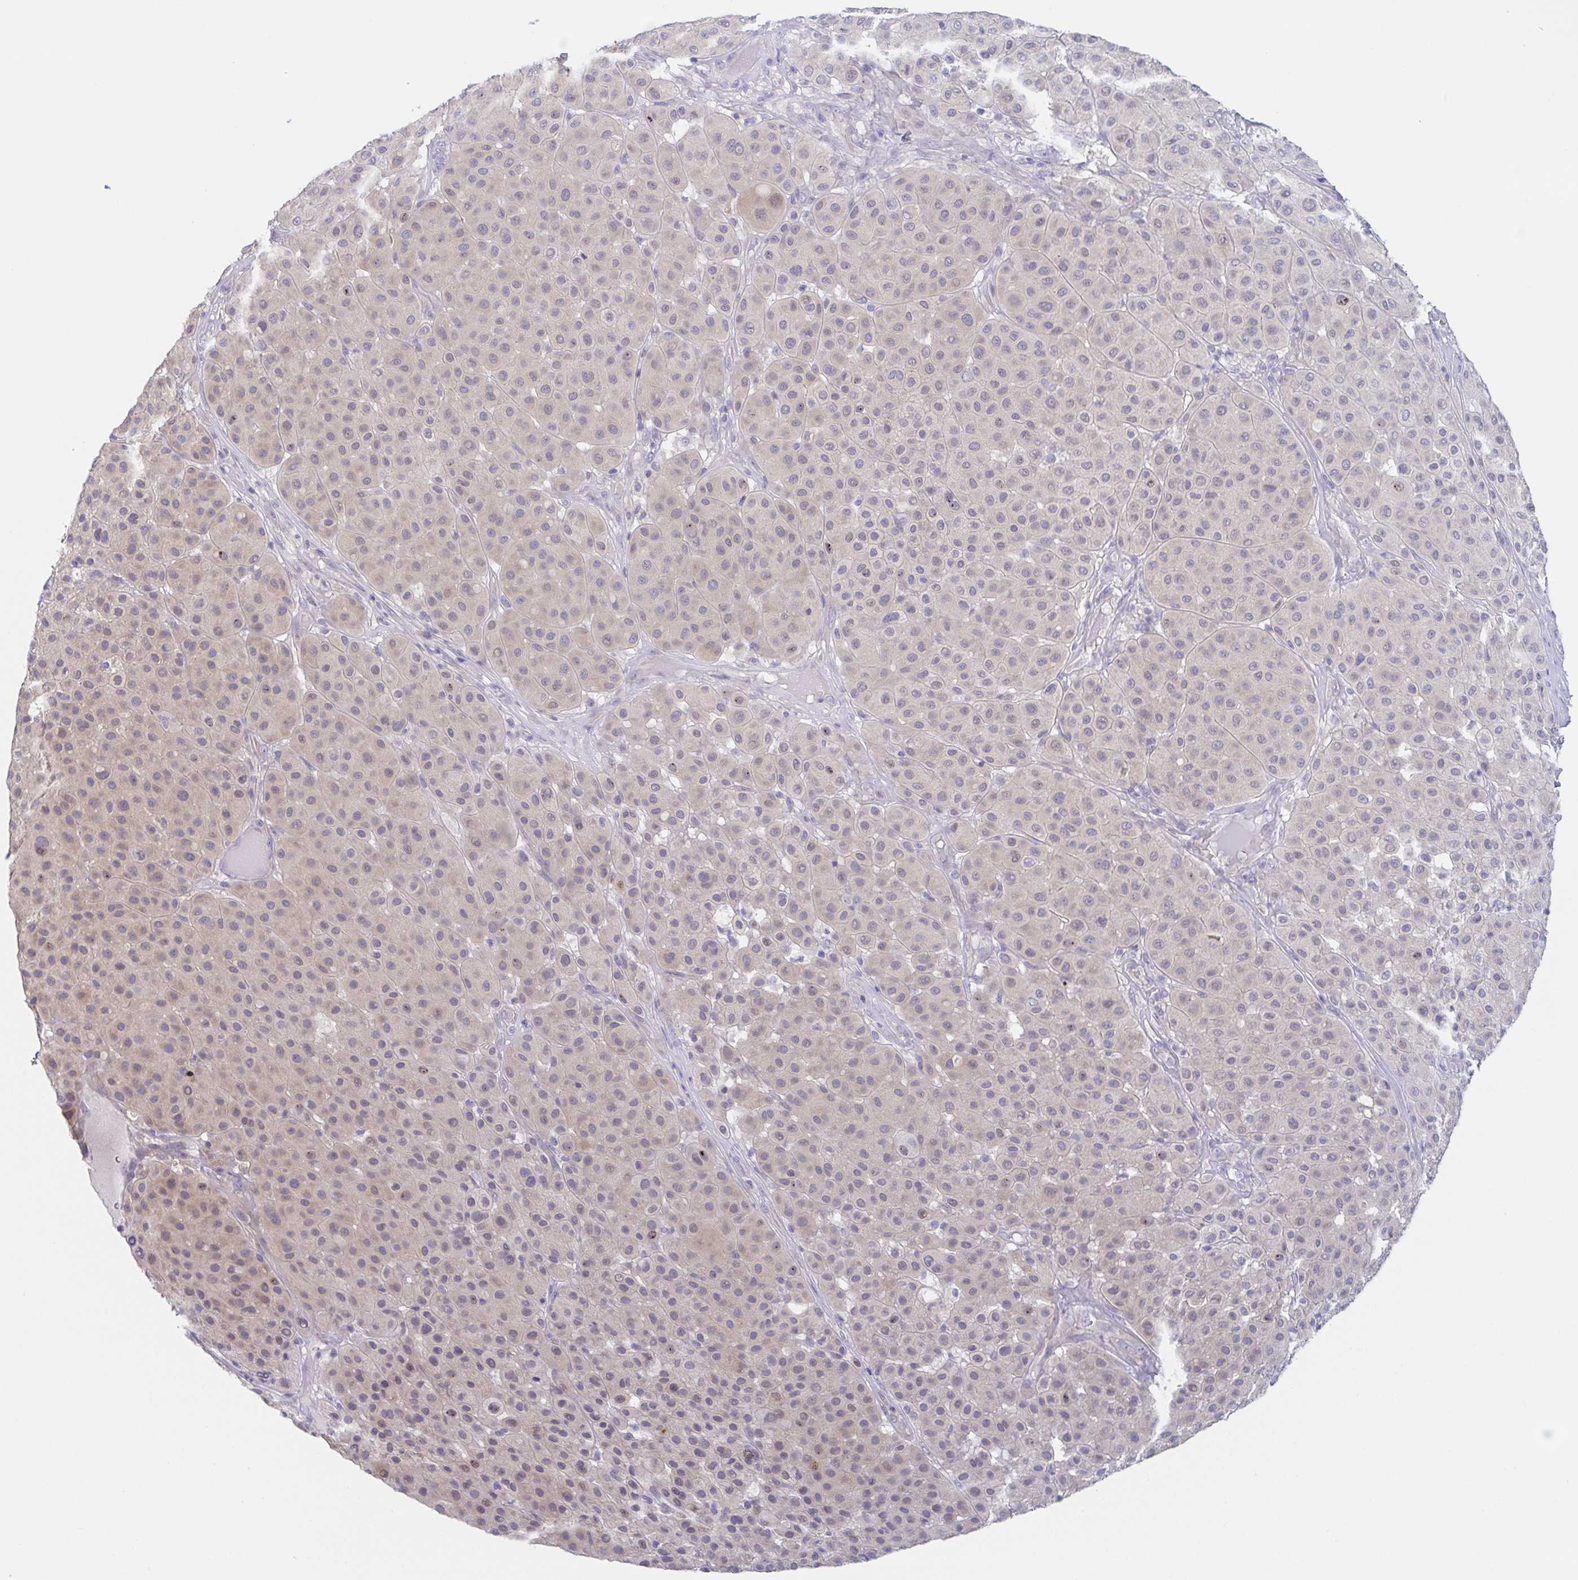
{"staining": {"intensity": "weak", "quantity": "25%-75%", "location": "cytoplasmic/membranous,nuclear"}, "tissue": "melanoma", "cell_type": "Tumor cells", "image_type": "cancer", "snomed": [{"axis": "morphology", "description": "Malignant melanoma, Metastatic site"}, {"axis": "topography", "description": "Smooth muscle"}], "caption": "Immunohistochemistry staining of melanoma, which demonstrates low levels of weak cytoplasmic/membranous and nuclear expression in approximately 25%-75% of tumor cells indicating weak cytoplasmic/membranous and nuclear protein expression. The staining was performed using DAB (3,3'-diaminobenzidine) (brown) for protein detection and nuclei were counterstained in hematoxylin (blue).", "gene": "HTR2A", "patient": {"sex": "male", "age": 41}}